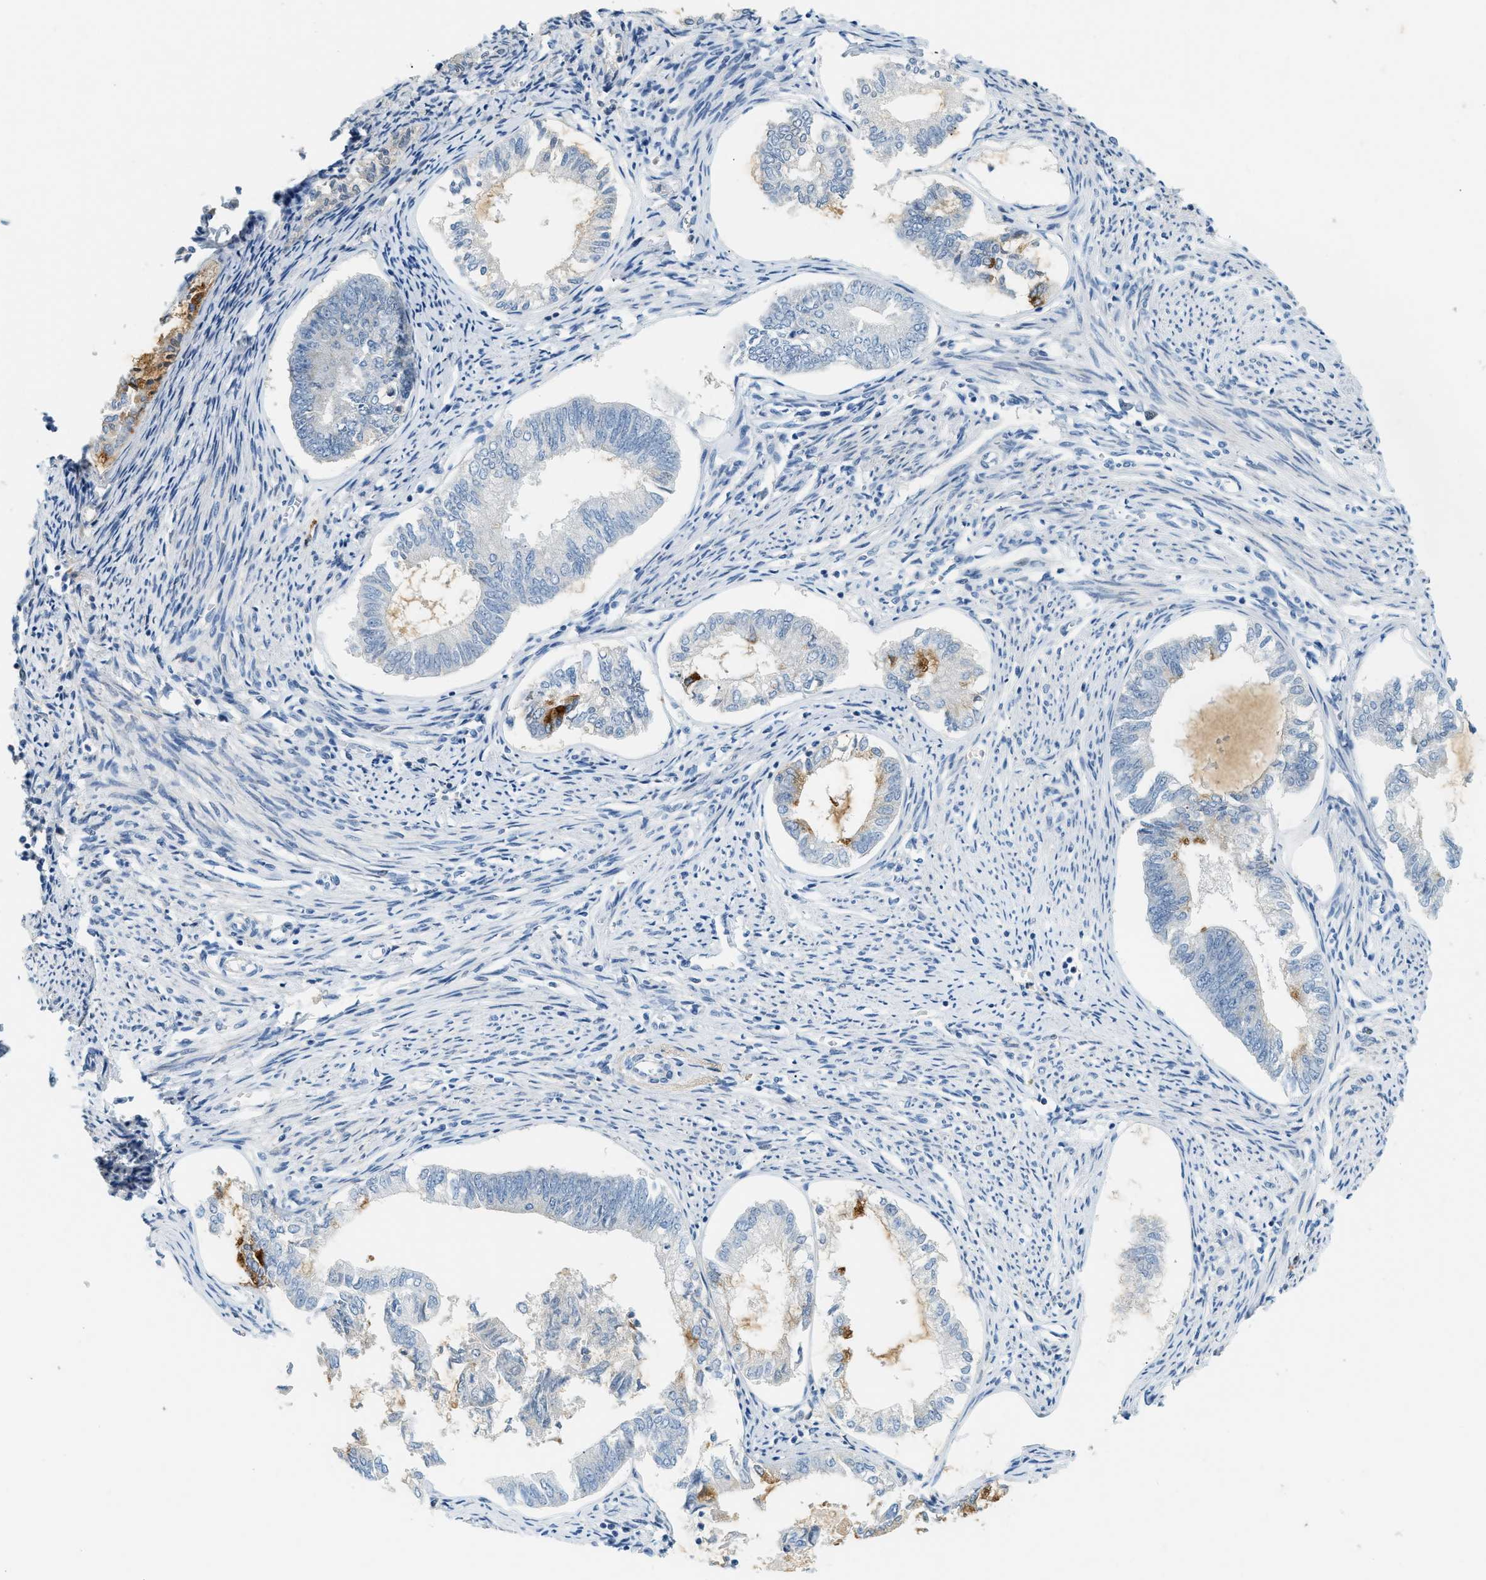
{"staining": {"intensity": "moderate", "quantity": "<25%", "location": "cytoplasmic/membranous"}, "tissue": "endometrial cancer", "cell_type": "Tumor cells", "image_type": "cancer", "snomed": [{"axis": "morphology", "description": "Adenocarcinoma, NOS"}, {"axis": "topography", "description": "Endometrium"}], "caption": "Endometrial adenocarcinoma stained with a protein marker shows moderate staining in tumor cells.", "gene": "LCN2", "patient": {"sex": "female", "age": 86}}